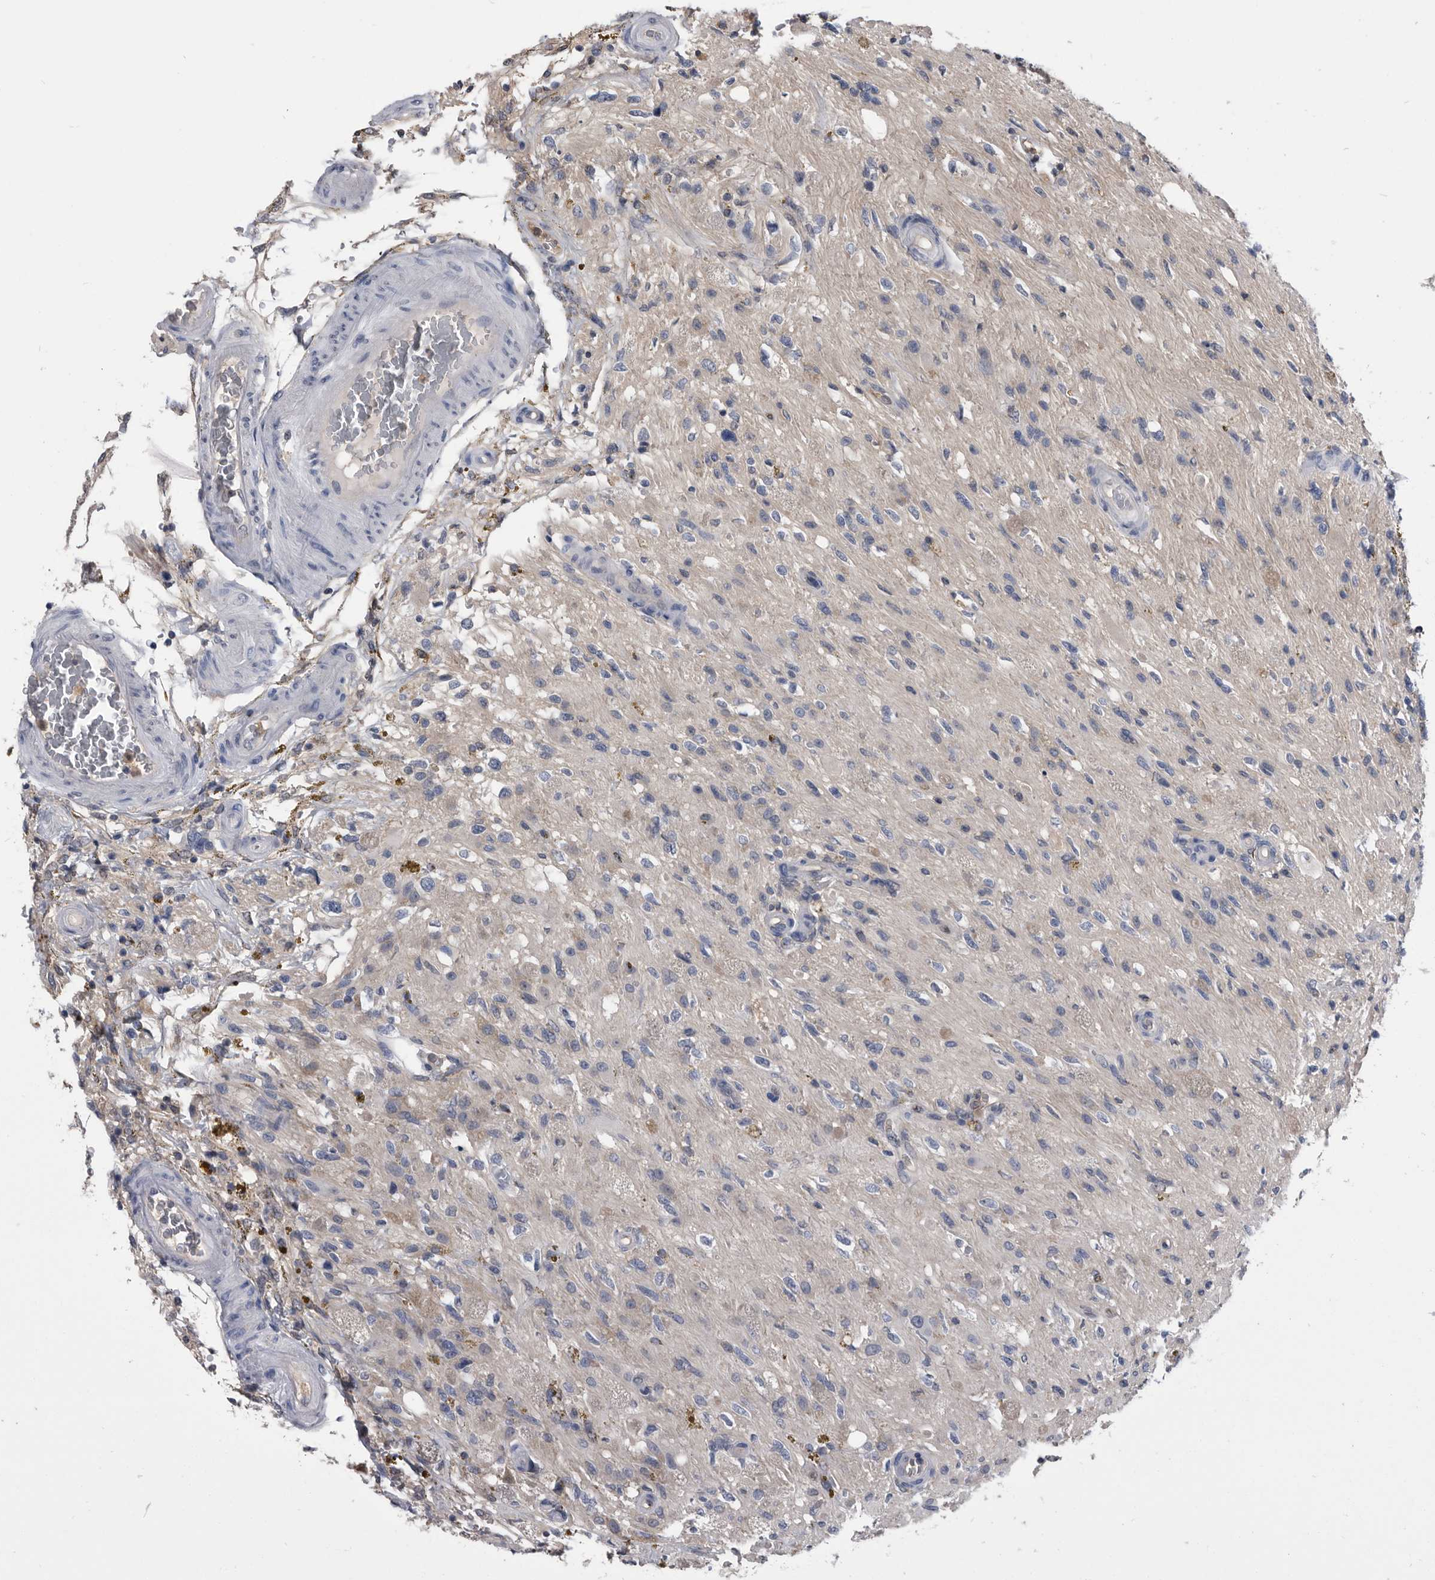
{"staining": {"intensity": "negative", "quantity": "none", "location": "none"}, "tissue": "glioma", "cell_type": "Tumor cells", "image_type": "cancer", "snomed": [{"axis": "morphology", "description": "Glioma, malignant, High grade"}, {"axis": "topography", "description": "Brain"}], "caption": "This is an IHC micrograph of human high-grade glioma (malignant). There is no positivity in tumor cells.", "gene": "PDXK", "patient": {"sex": "male", "age": 33}}